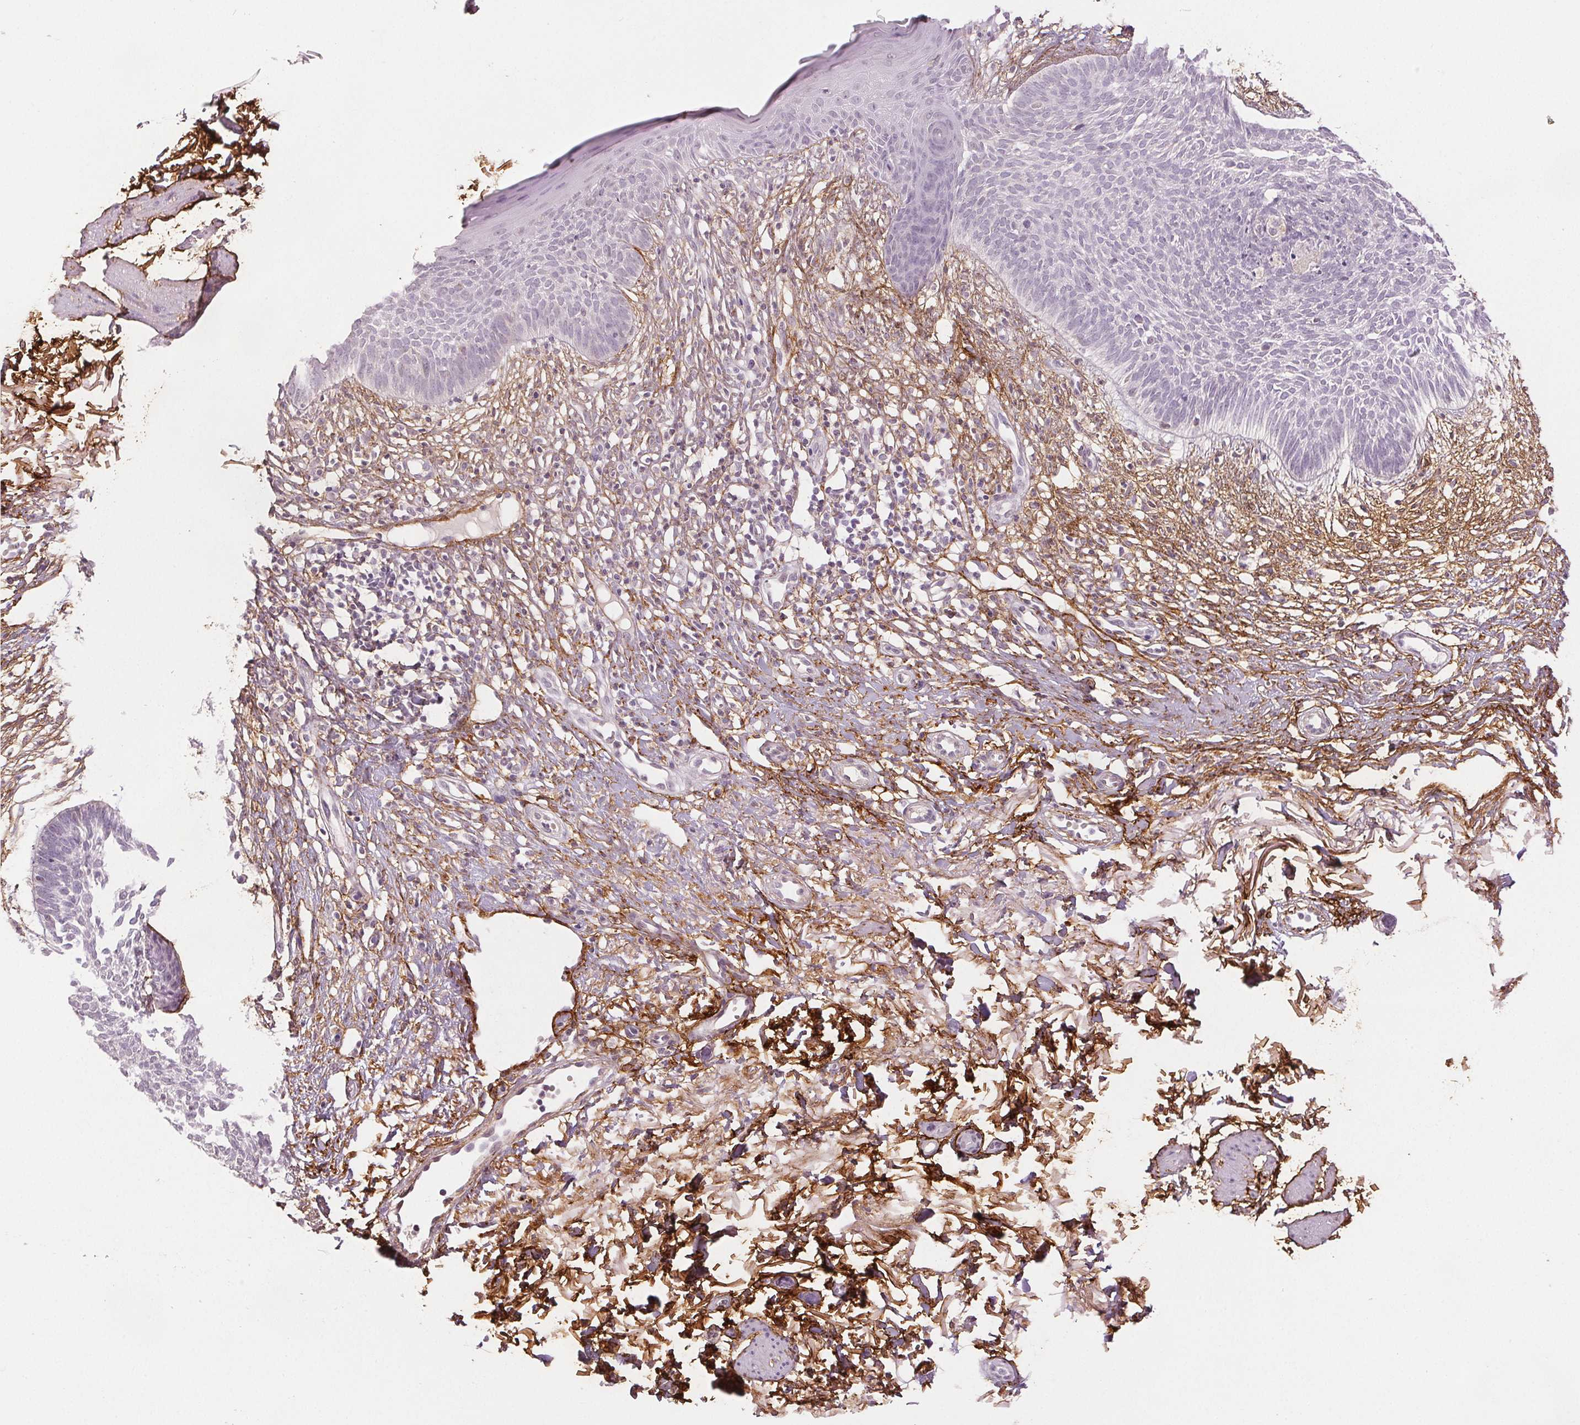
{"staining": {"intensity": "negative", "quantity": "none", "location": "none"}, "tissue": "skin cancer", "cell_type": "Tumor cells", "image_type": "cancer", "snomed": [{"axis": "morphology", "description": "Basal cell carcinoma"}, {"axis": "topography", "description": "Skin"}], "caption": "Photomicrograph shows no protein expression in tumor cells of basal cell carcinoma (skin) tissue.", "gene": "FBN1", "patient": {"sex": "female", "age": 84}}